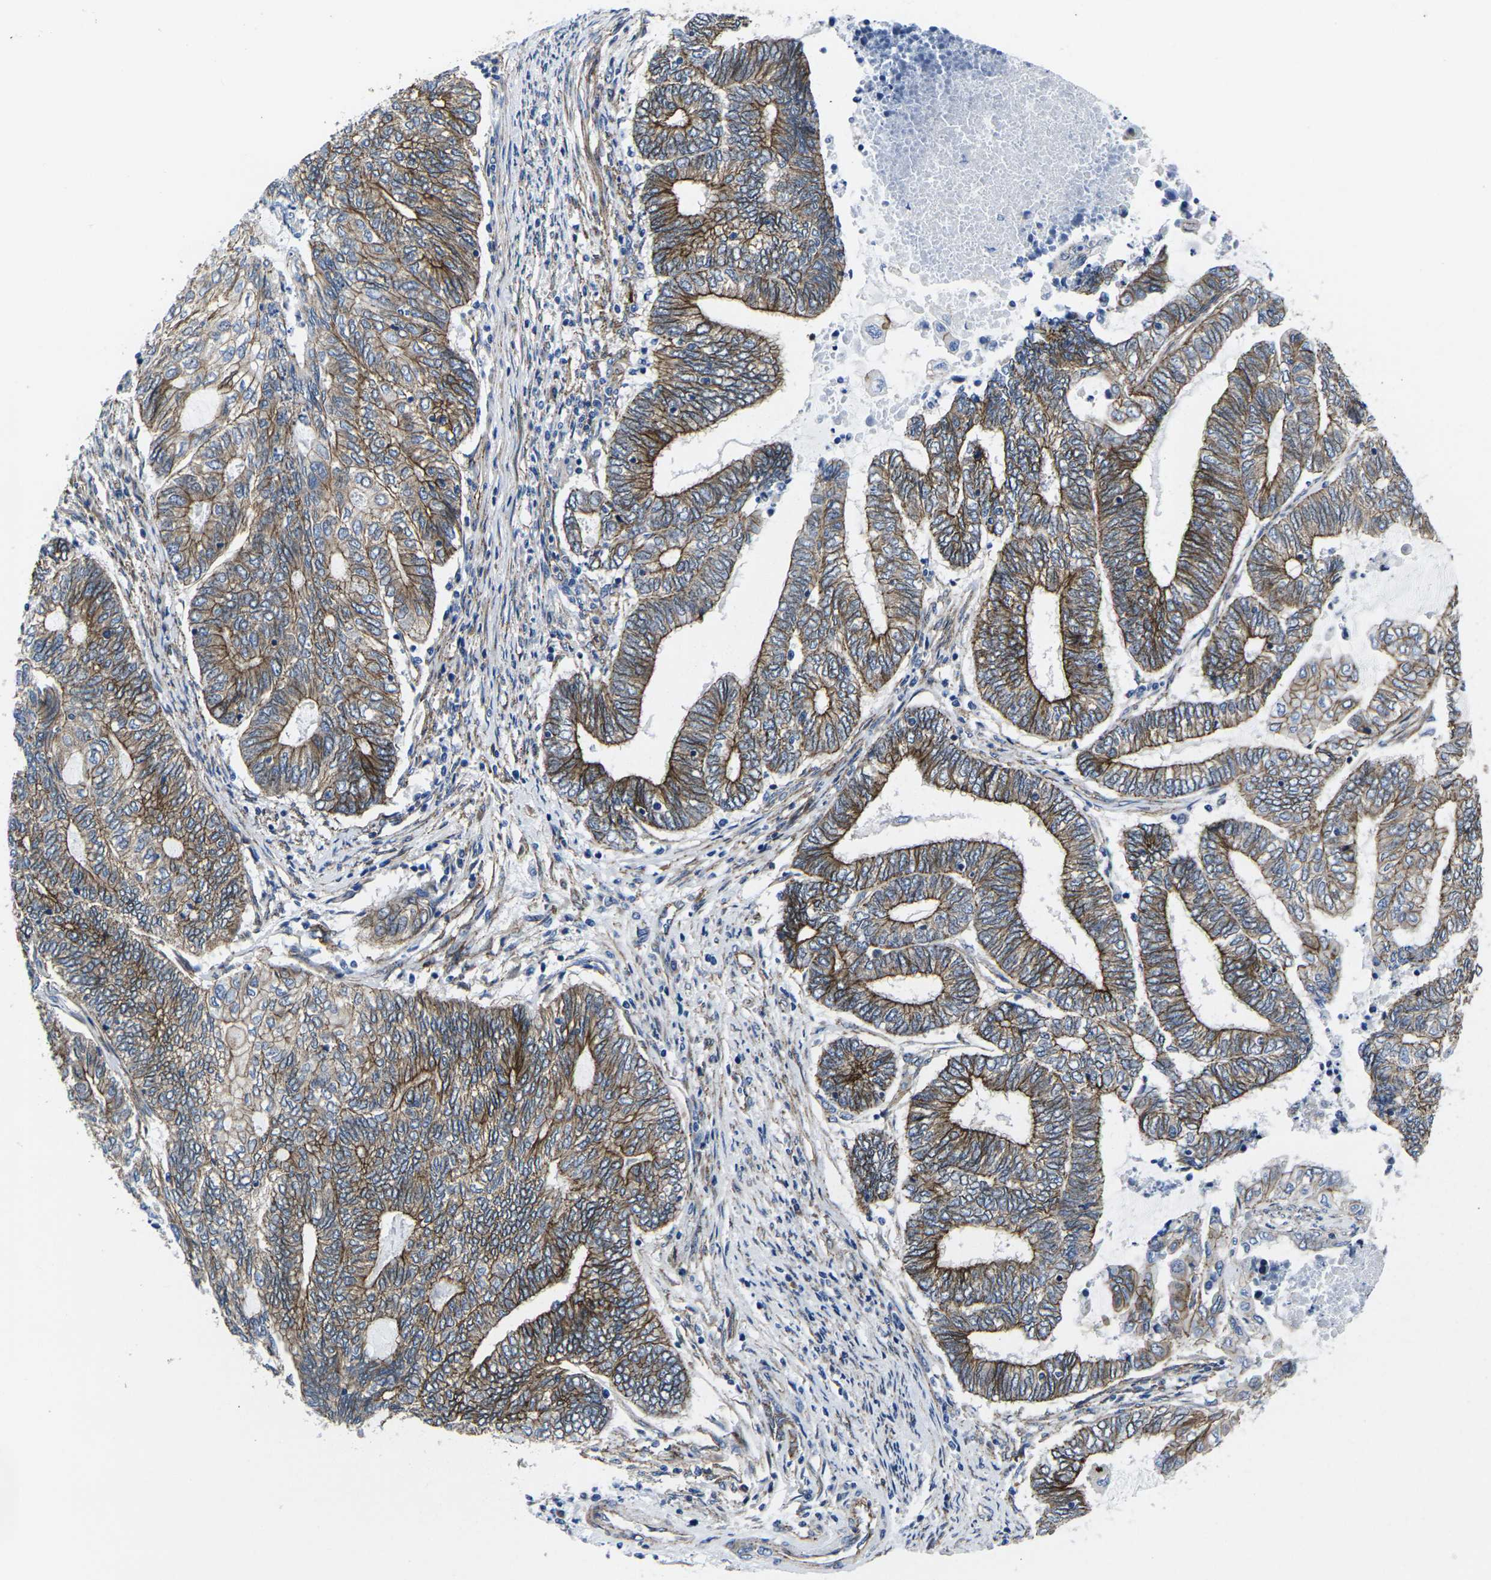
{"staining": {"intensity": "moderate", "quantity": ">75%", "location": "cytoplasmic/membranous"}, "tissue": "endometrial cancer", "cell_type": "Tumor cells", "image_type": "cancer", "snomed": [{"axis": "morphology", "description": "Adenocarcinoma, NOS"}, {"axis": "topography", "description": "Uterus"}, {"axis": "topography", "description": "Endometrium"}], "caption": "An immunohistochemistry (IHC) micrograph of neoplastic tissue is shown. Protein staining in brown highlights moderate cytoplasmic/membranous positivity in adenocarcinoma (endometrial) within tumor cells. Nuclei are stained in blue.", "gene": "NUMB", "patient": {"sex": "female", "age": 70}}